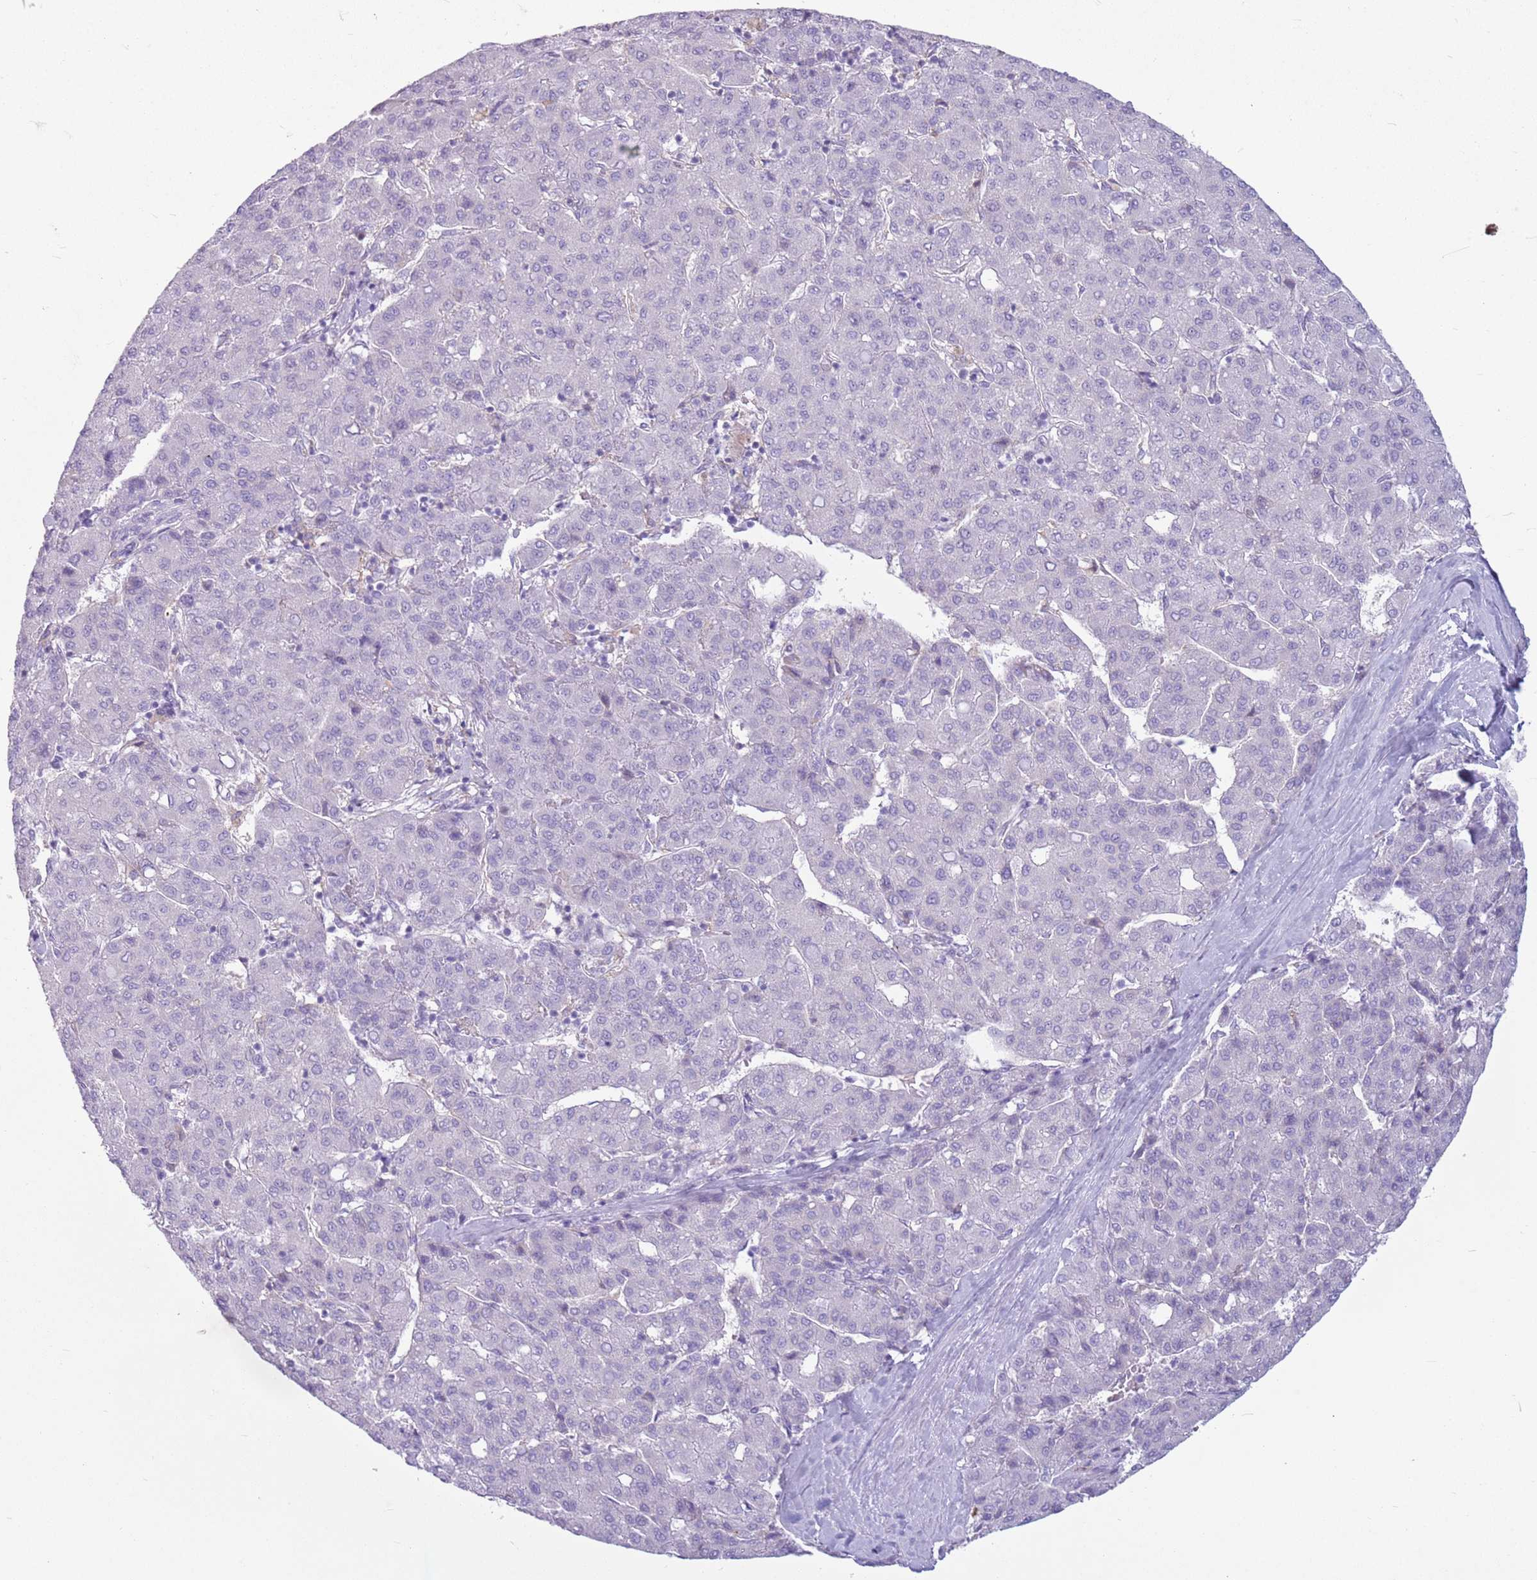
{"staining": {"intensity": "negative", "quantity": "none", "location": "none"}, "tissue": "liver cancer", "cell_type": "Tumor cells", "image_type": "cancer", "snomed": [{"axis": "morphology", "description": "Carcinoma, Hepatocellular, NOS"}, {"axis": "topography", "description": "Liver"}], "caption": "Immunohistochemical staining of liver cancer (hepatocellular carcinoma) displays no significant expression in tumor cells. (Brightfield microscopy of DAB immunohistochemistry (IHC) at high magnification).", "gene": "SNX6", "patient": {"sex": "male", "age": 65}}